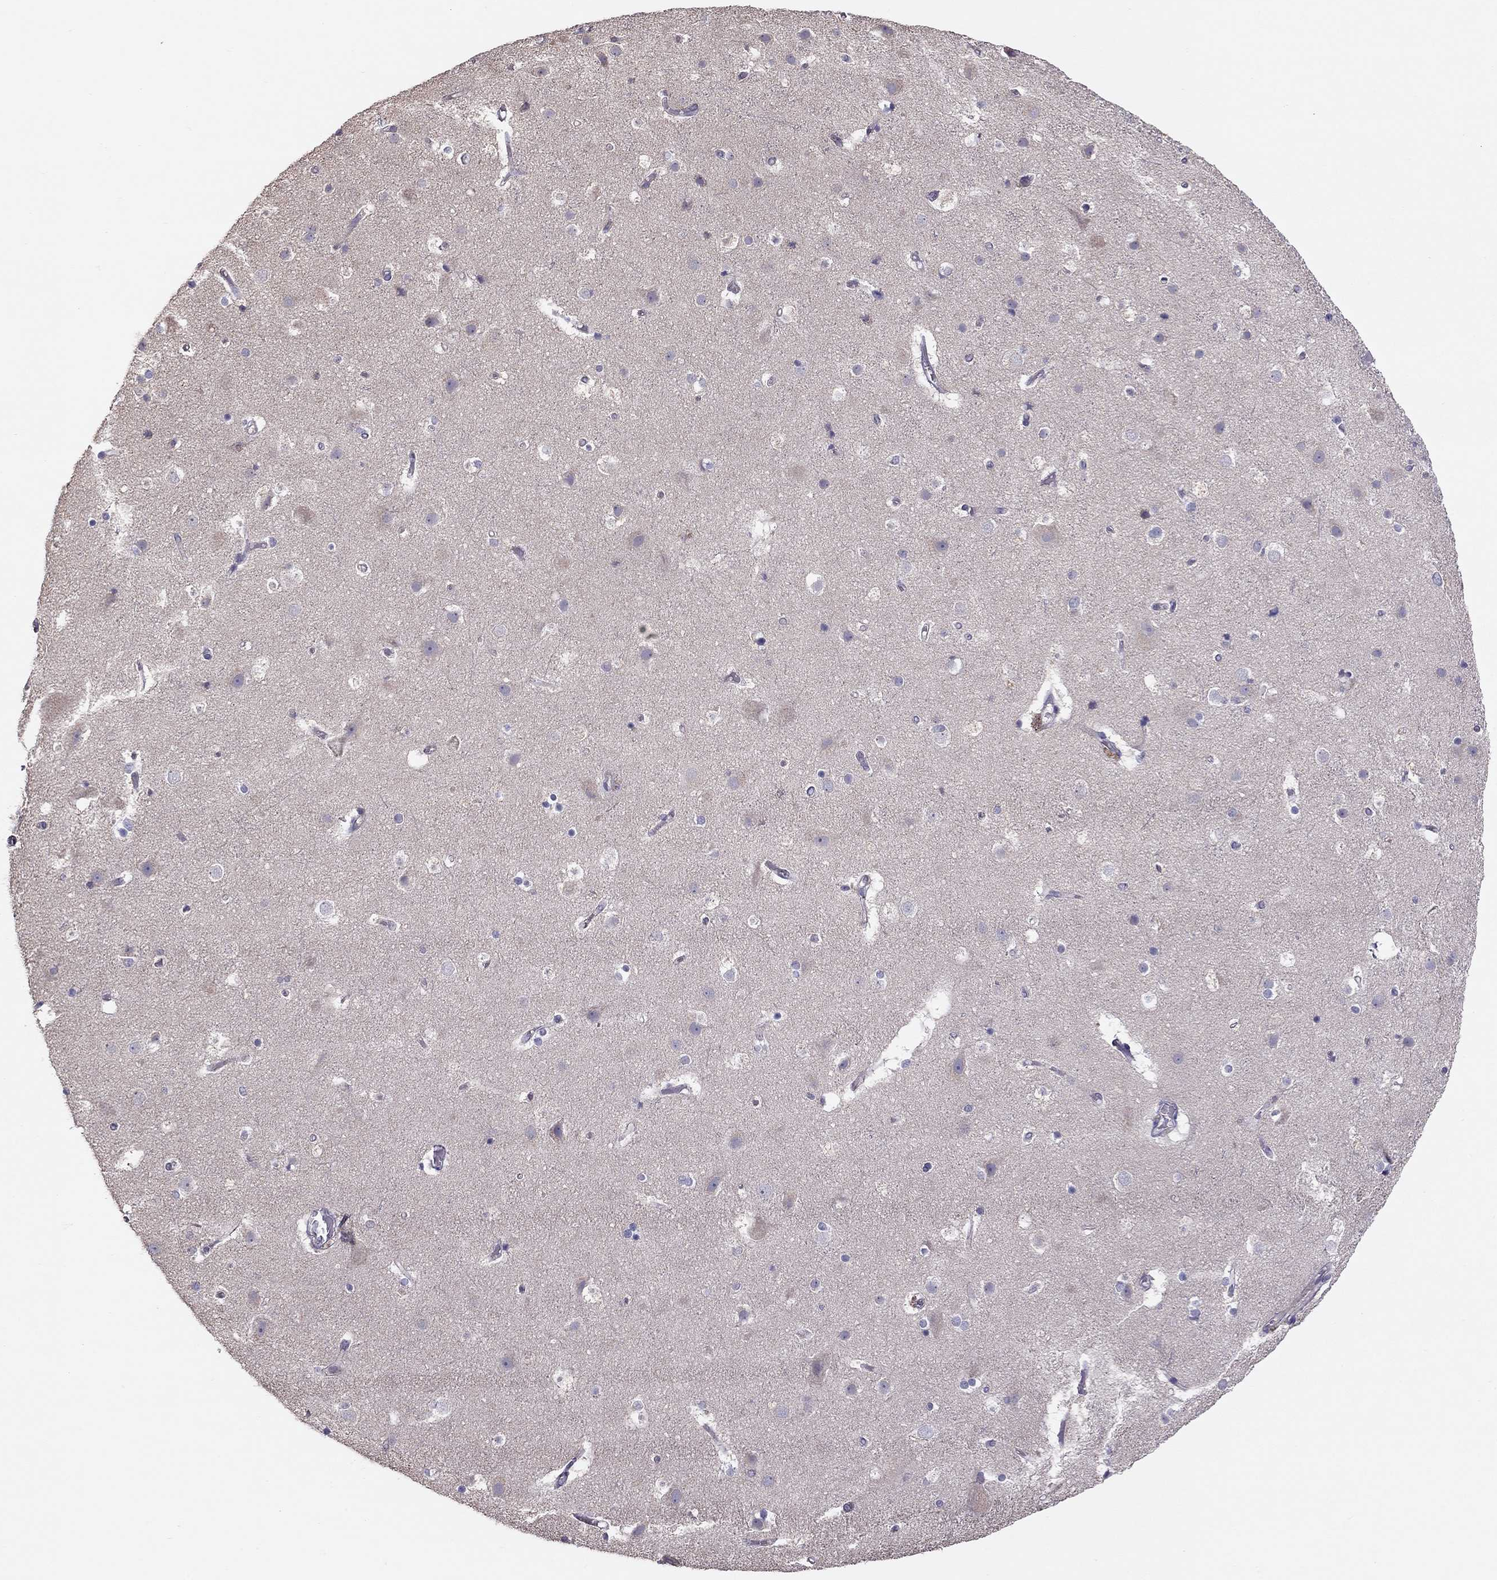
{"staining": {"intensity": "negative", "quantity": "none", "location": "none"}, "tissue": "cerebral cortex", "cell_type": "Endothelial cells", "image_type": "normal", "snomed": [{"axis": "morphology", "description": "Normal tissue, NOS"}, {"axis": "topography", "description": "Cerebral cortex"}], "caption": "Micrograph shows no significant protein staining in endothelial cells of unremarkable cerebral cortex.", "gene": "LRIT3", "patient": {"sex": "female", "age": 52}}